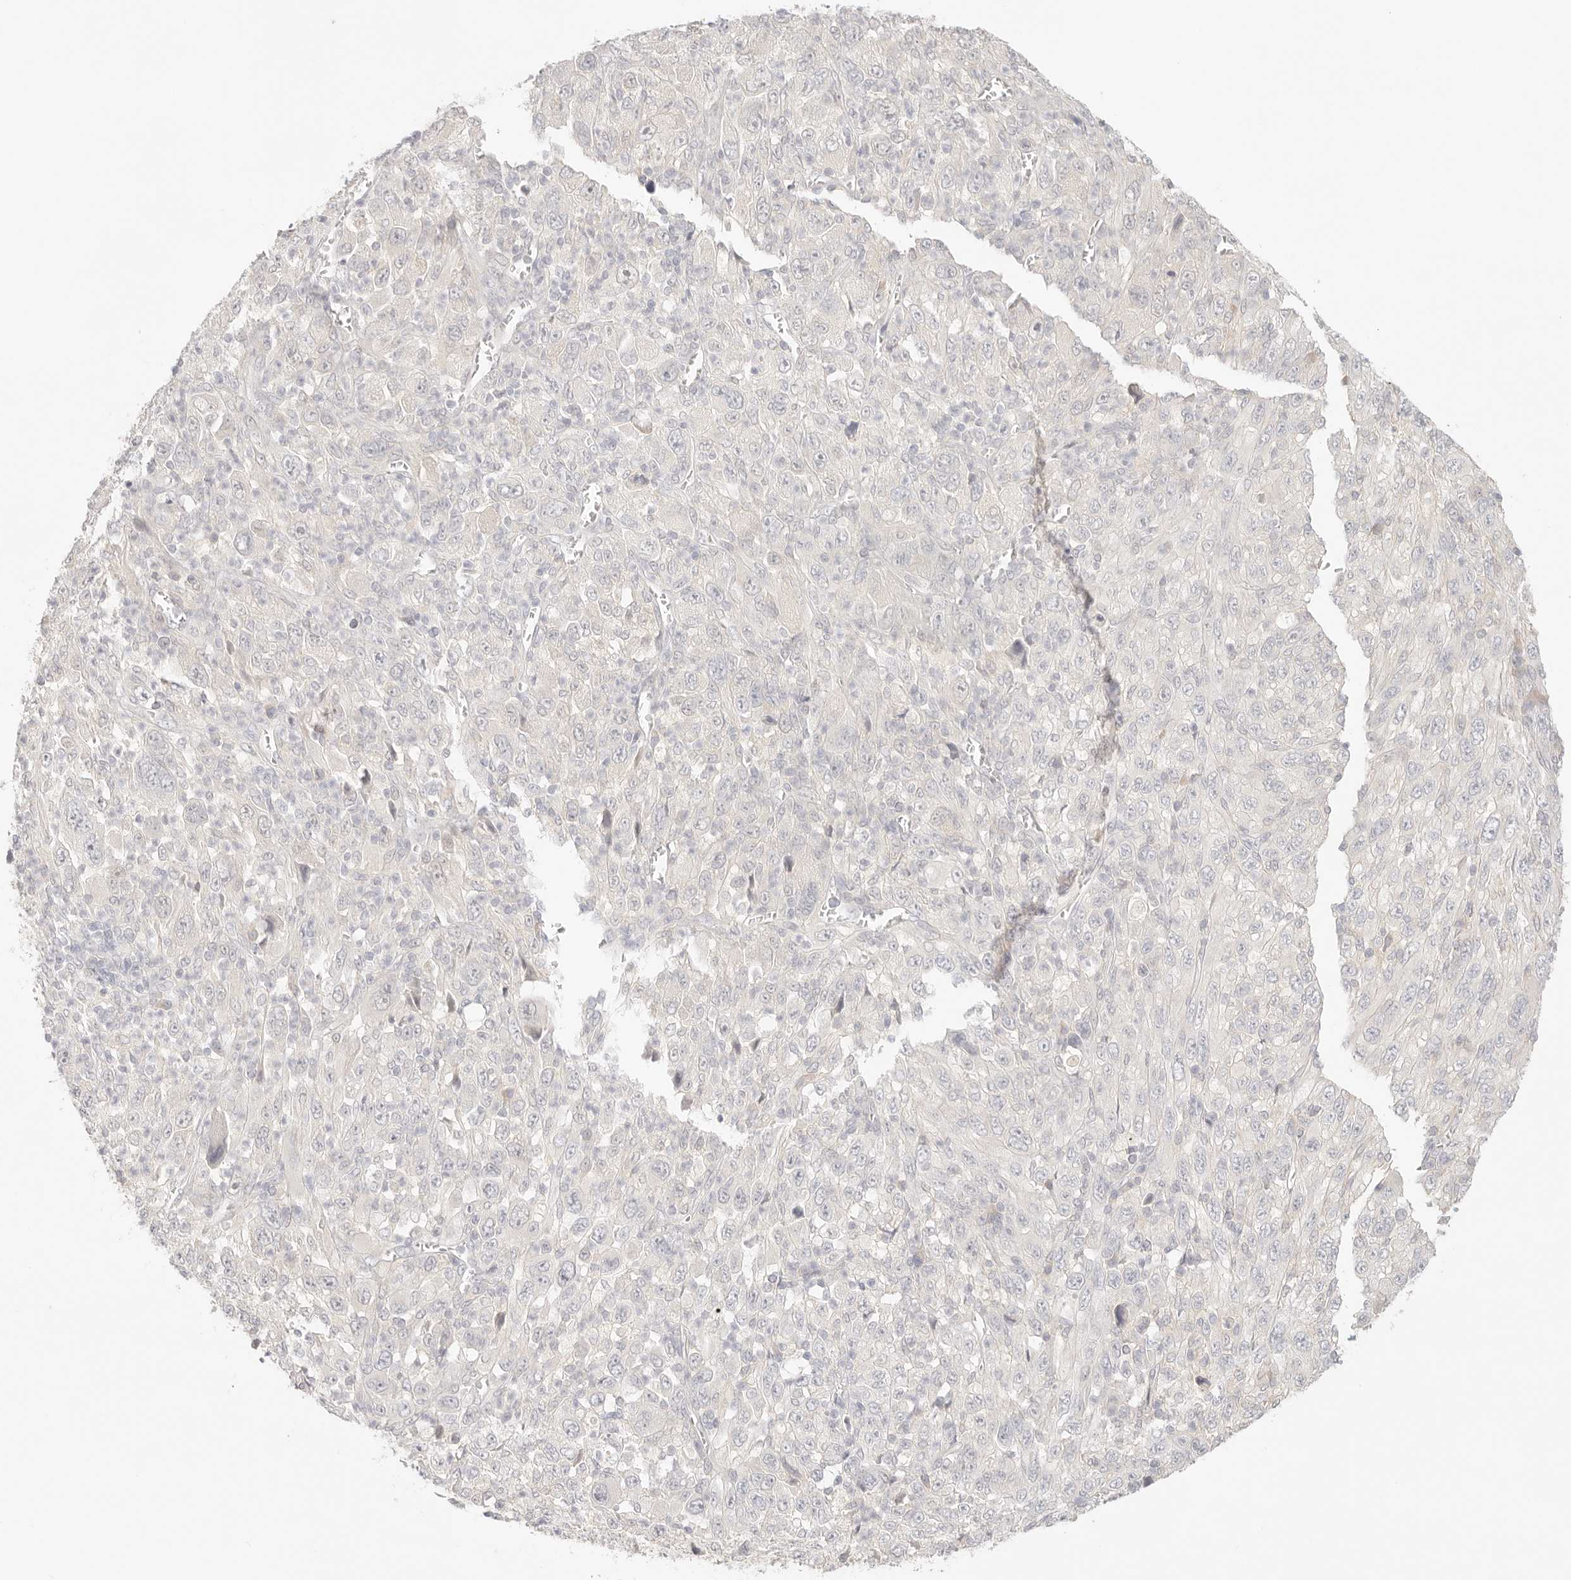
{"staining": {"intensity": "negative", "quantity": "none", "location": "none"}, "tissue": "melanoma", "cell_type": "Tumor cells", "image_type": "cancer", "snomed": [{"axis": "morphology", "description": "Malignant melanoma, Metastatic site"}, {"axis": "topography", "description": "Skin"}], "caption": "Protein analysis of malignant melanoma (metastatic site) displays no significant positivity in tumor cells.", "gene": "SPHK1", "patient": {"sex": "female", "age": 56}}